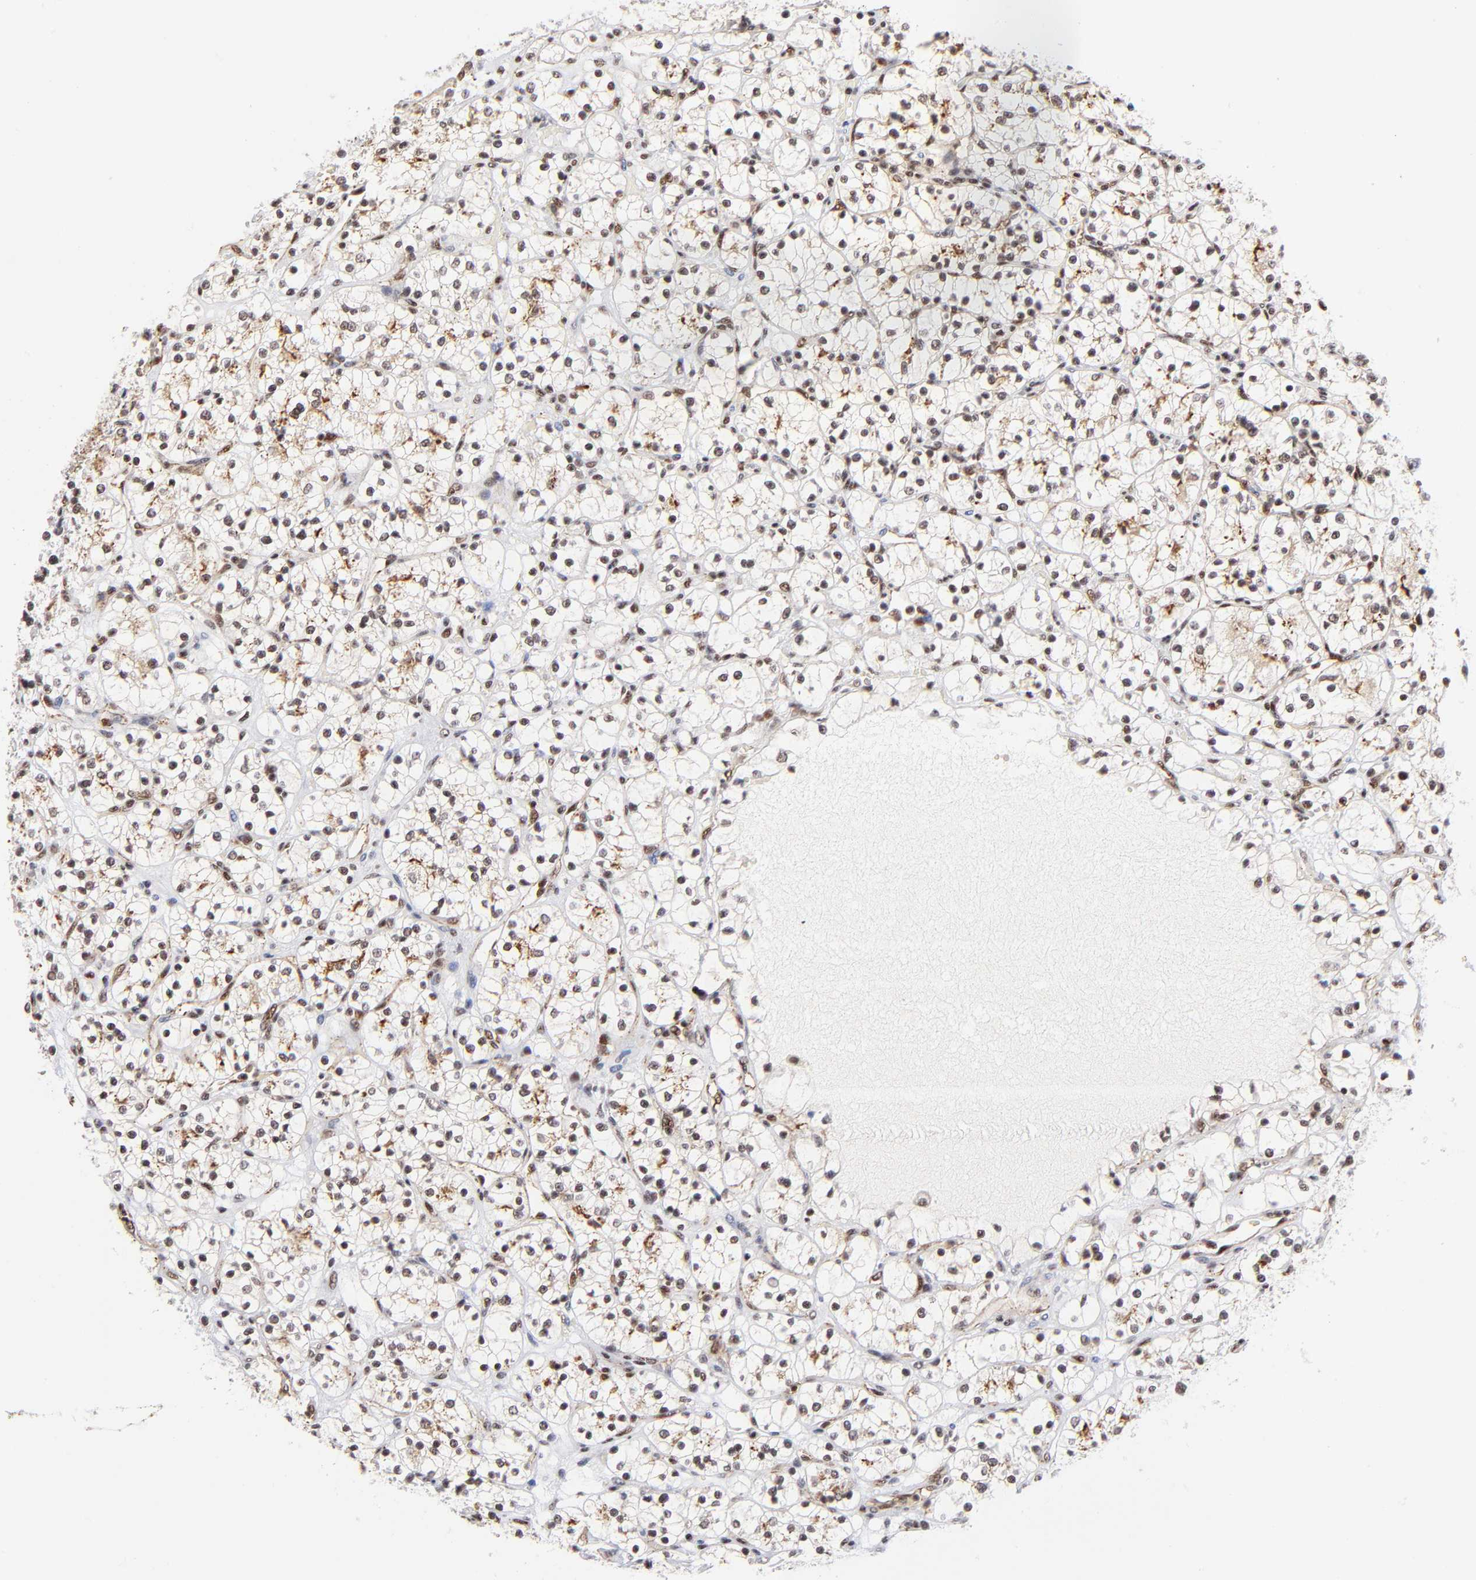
{"staining": {"intensity": "weak", "quantity": ">75%", "location": "nuclear"}, "tissue": "renal cancer", "cell_type": "Tumor cells", "image_type": "cancer", "snomed": [{"axis": "morphology", "description": "Adenocarcinoma, NOS"}, {"axis": "topography", "description": "Kidney"}], "caption": "A micrograph of human adenocarcinoma (renal) stained for a protein exhibits weak nuclear brown staining in tumor cells.", "gene": "GABPA", "patient": {"sex": "female", "age": 60}}